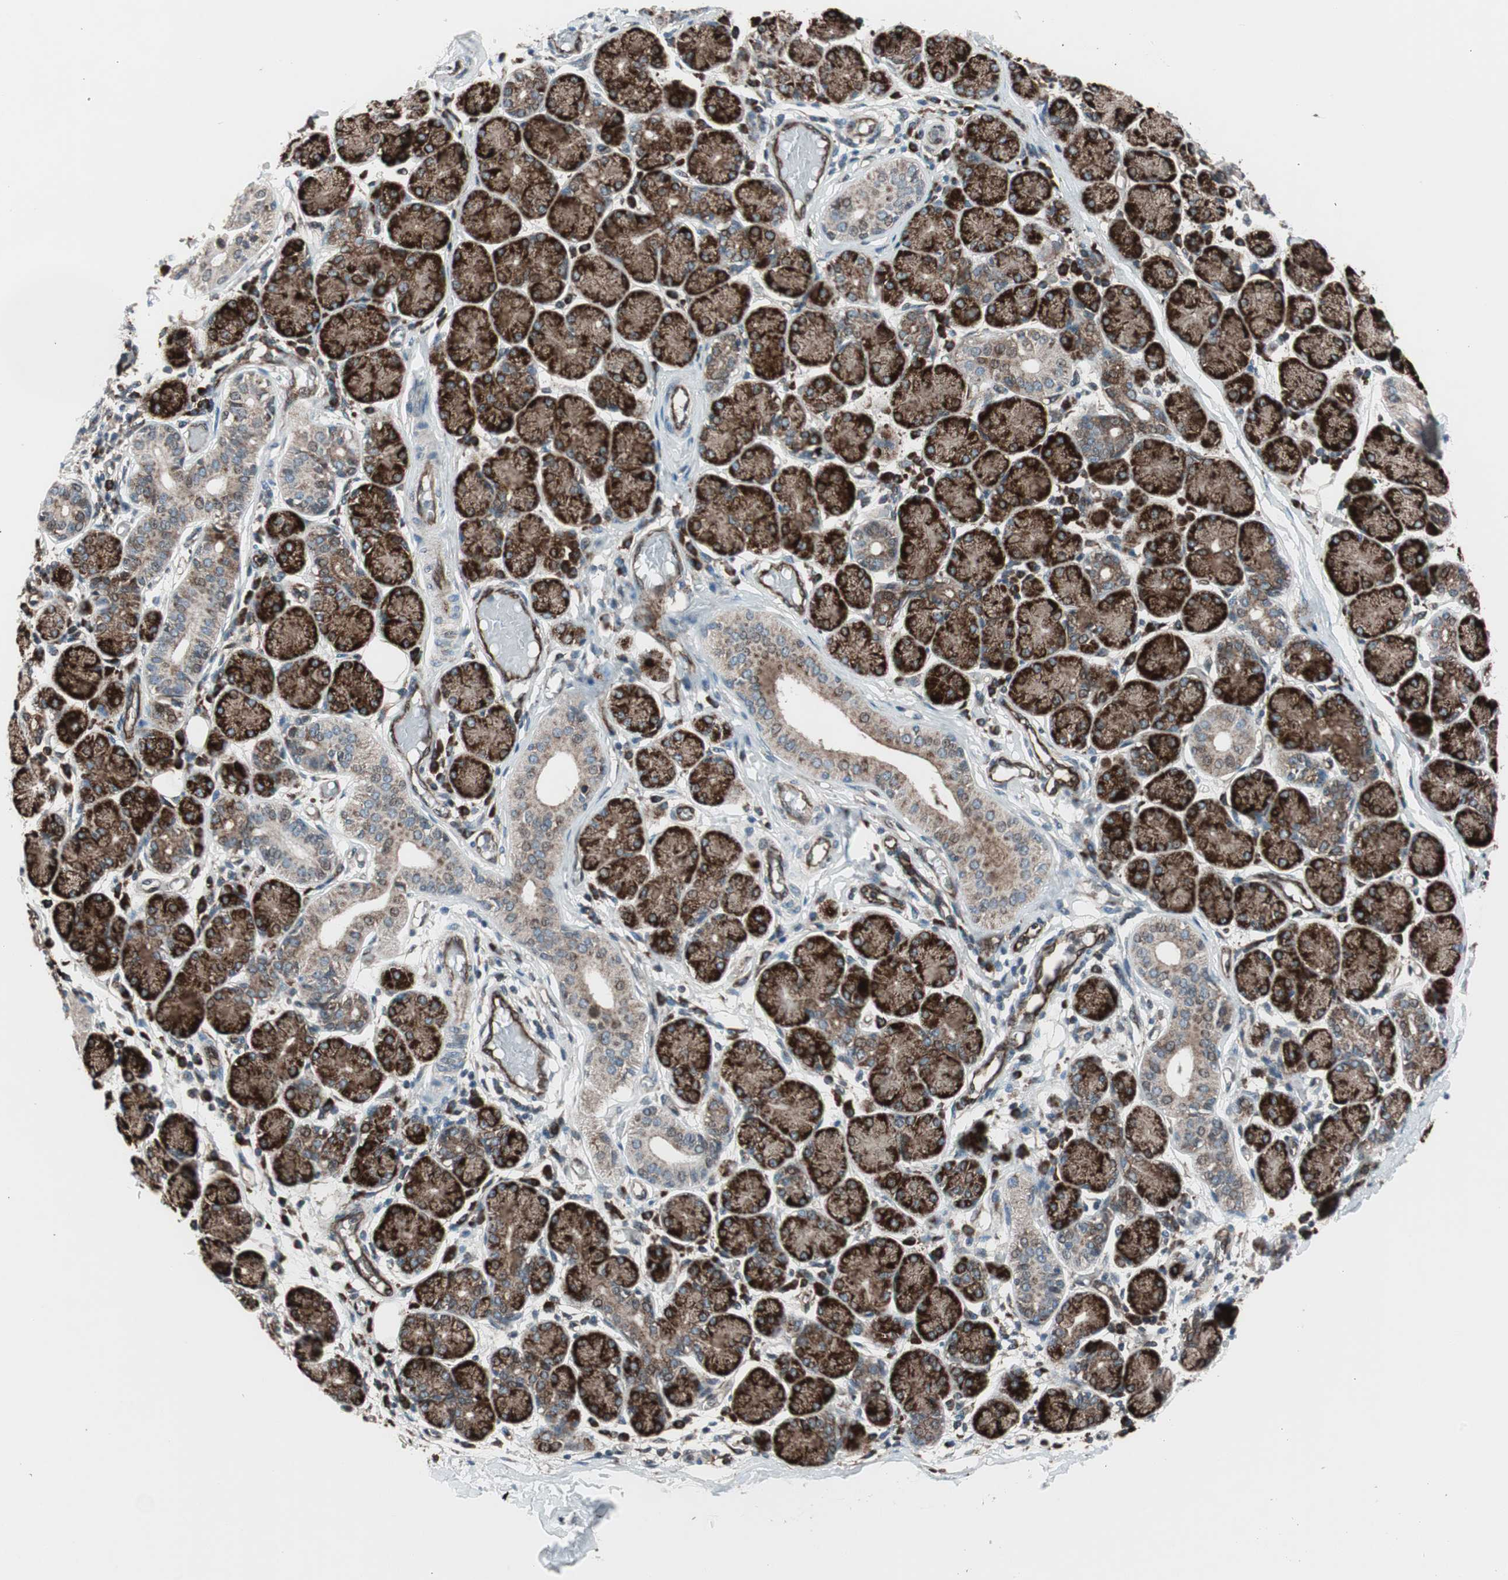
{"staining": {"intensity": "strong", "quantity": ">75%", "location": "cytoplasmic/membranous"}, "tissue": "salivary gland", "cell_type": "Glandular cells", "image_type": "normal", "snomed": [{"axis": "morphology", "description": "Normal tissue, NOS"}, {"axis": "topography", "description": "Salivary gland"}], "caption": "High-power microscopy captured an immunohistochemistry micrograph of normal salivary gland, revealing strong cytoplasmic/membranous positivity in approximately >75% of glandular cells.", "gene": "CCL14", "patient": {"sex": "female", "age": 24}}